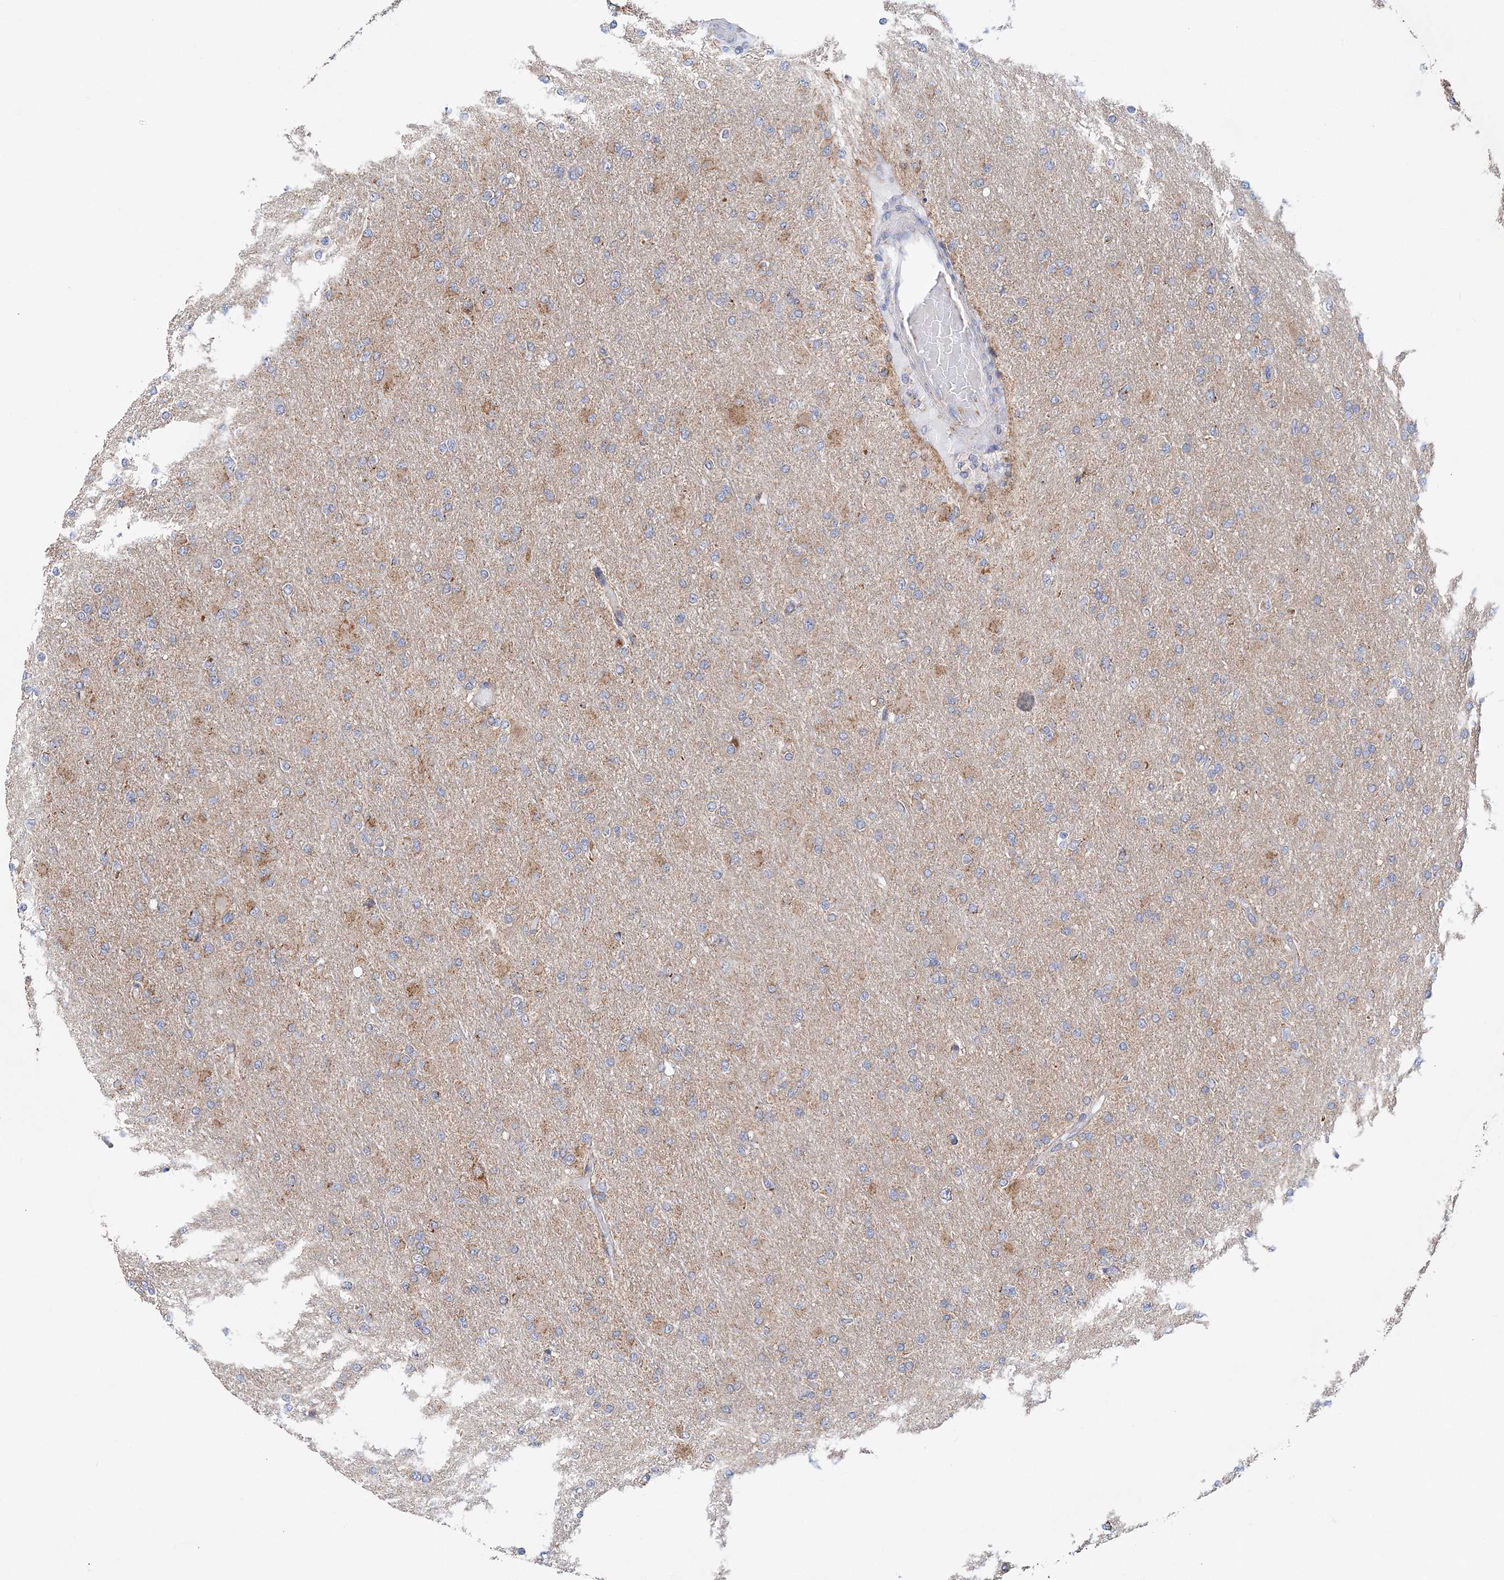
{"staining": {"intensity": "weak", "quantity": "<25%", "location": "cytoplasmic/membranous"}, "tissue": "glioma", "cell_type": "Tumor cells", "image_type": "cancer", "snomed": [{"axis": "morphology", "description": "Glioma, malignant, High grade"}, {"axis": "topography", "description": "Cerebral cortex"}], "caption": "A photomicrograph of malignant glioma (high-grade) stained for a protein exhibits no brown staining in tumor cells.", "gene": "TTC32", "patient": {"sex": "female", "age": 36}}